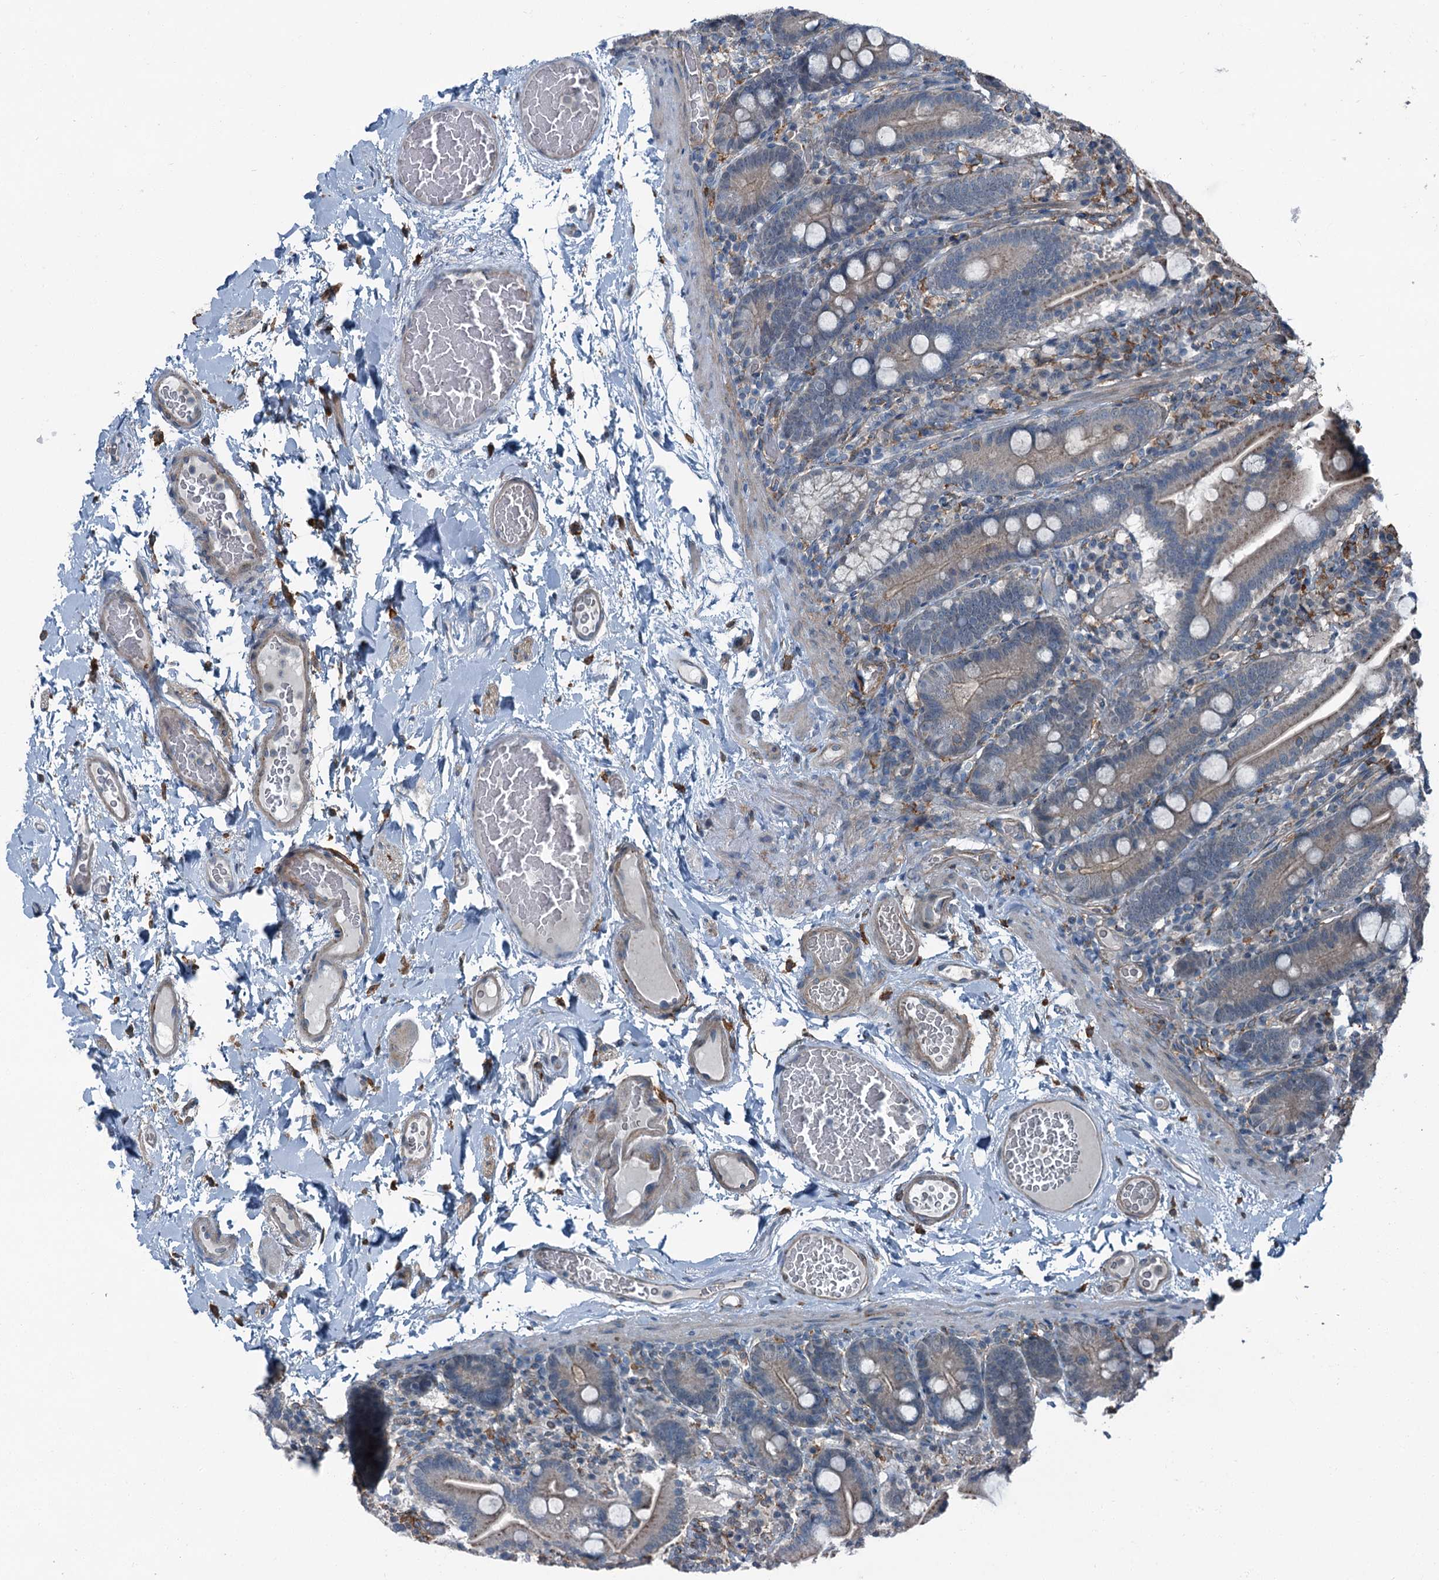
{"staining": {"intensity": "moderate", "quantity": ">75%", "location": "cytoplasmic/membranous"}, "tissue": "duodenum", "cell_type": "Glandular cells", "image_type": "normal", "snomed": [{"axis": "morphology", "description": "Normal tissue, NOS"}, {"axis": "topography", "description": "Duodenum"}], "caption": "A medium amount of moderate cytoplasmic/membranous staining is appreciated in approximately >75% of glandular cells in normal duodenum. (Stains: DAB in brown, nuclei in blue, Microscopy: brightfield microscopy at high magnification).", "gene": "AXL", "patient": {"sex": "male", "age": 55}}